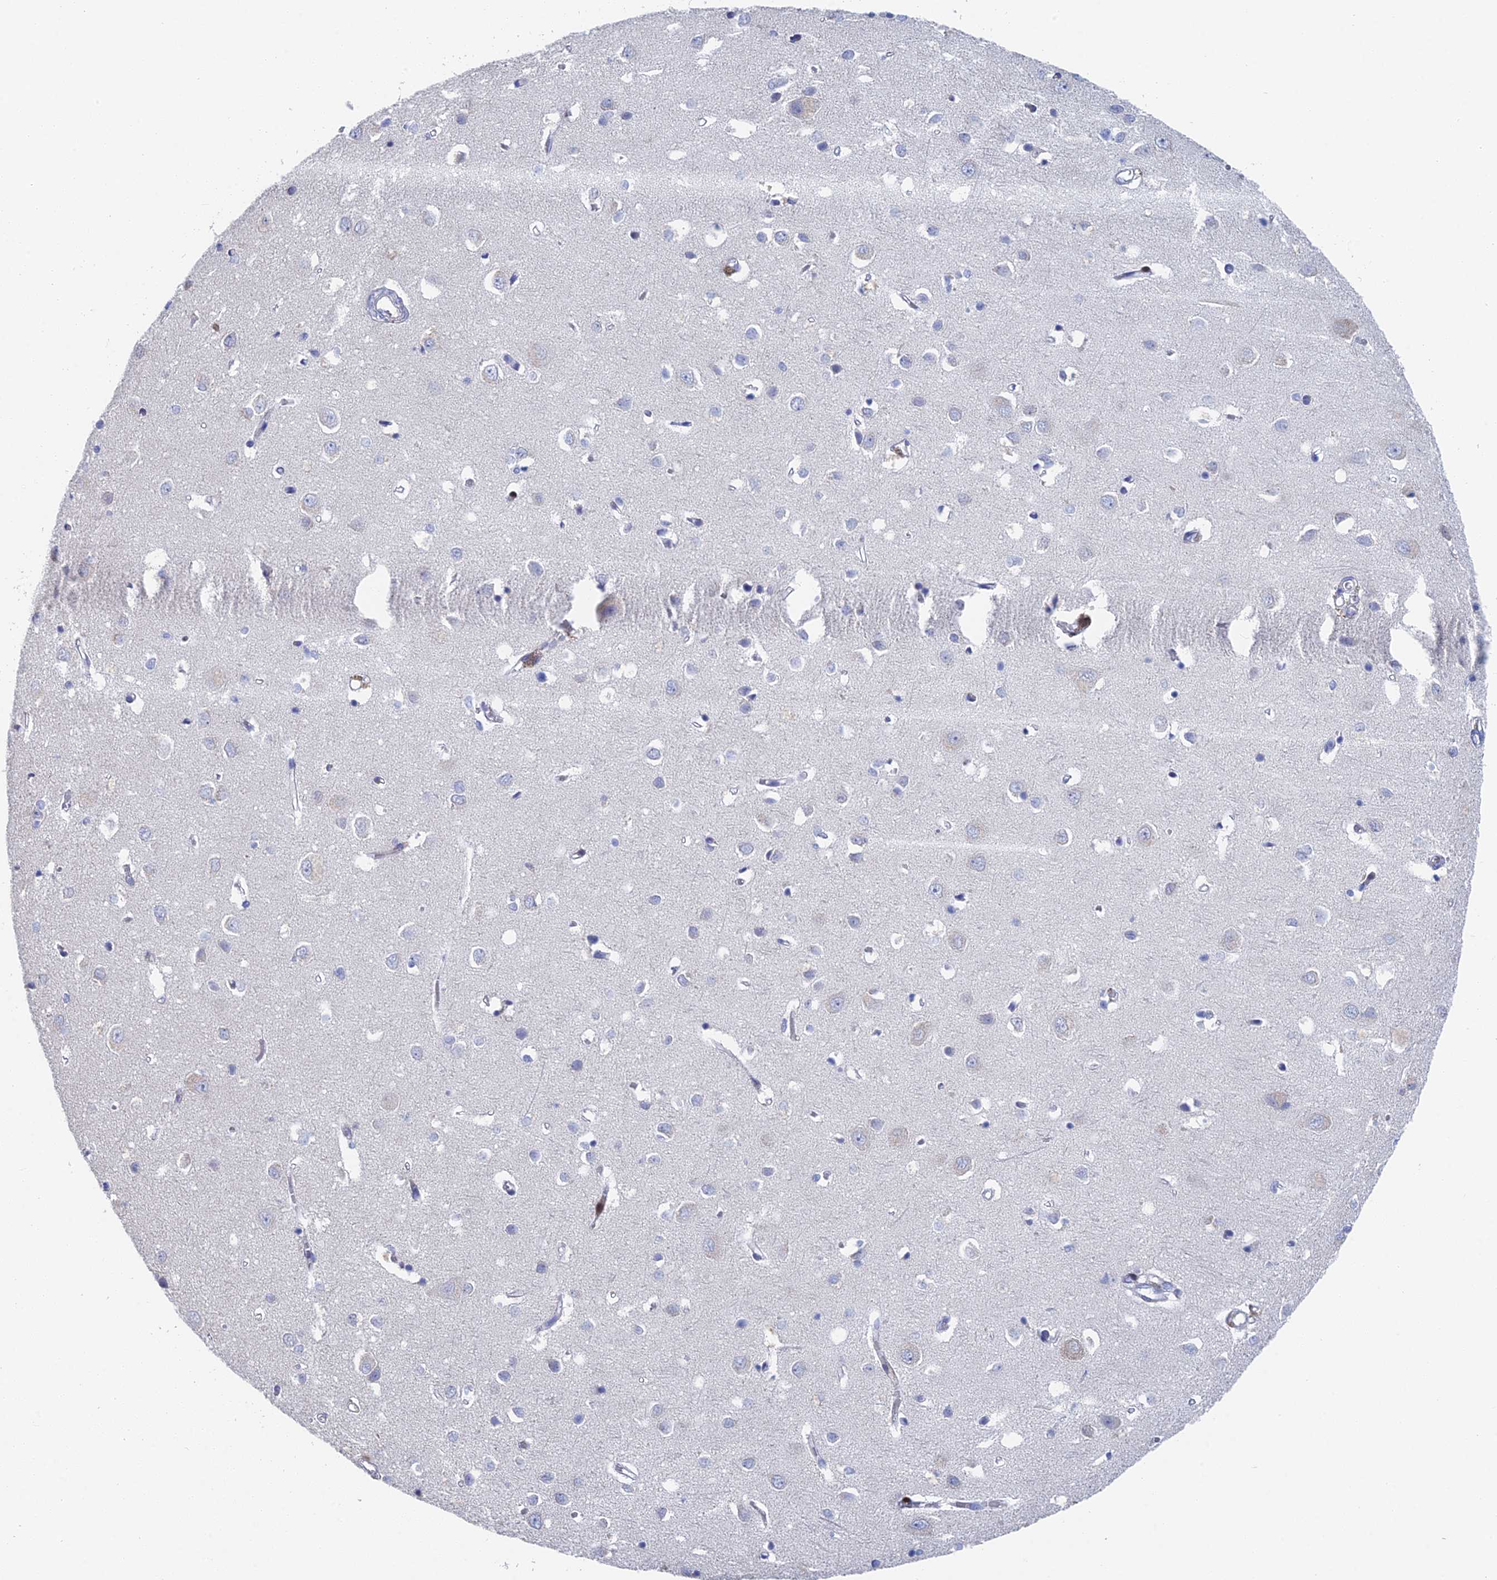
{"staining": {"intensity": "negative", "quantity": "none", "location": "none"}, "tissue": "cerebral cortex", "cell_type": "Endothelial cells", "image_type": "normal", "snomed": [{"axis": "morphology", "description": "Normal tissue, NOS"}, {"axis": "topography", "description": "Cerebral cortex"}], "caption": "Cerebral cortex stained for a protein using immunohistochemistry (IHC) shows no expression endothelial cells.", "gene": "DRGX", "patient": {"sex": "female", "age": 64}}